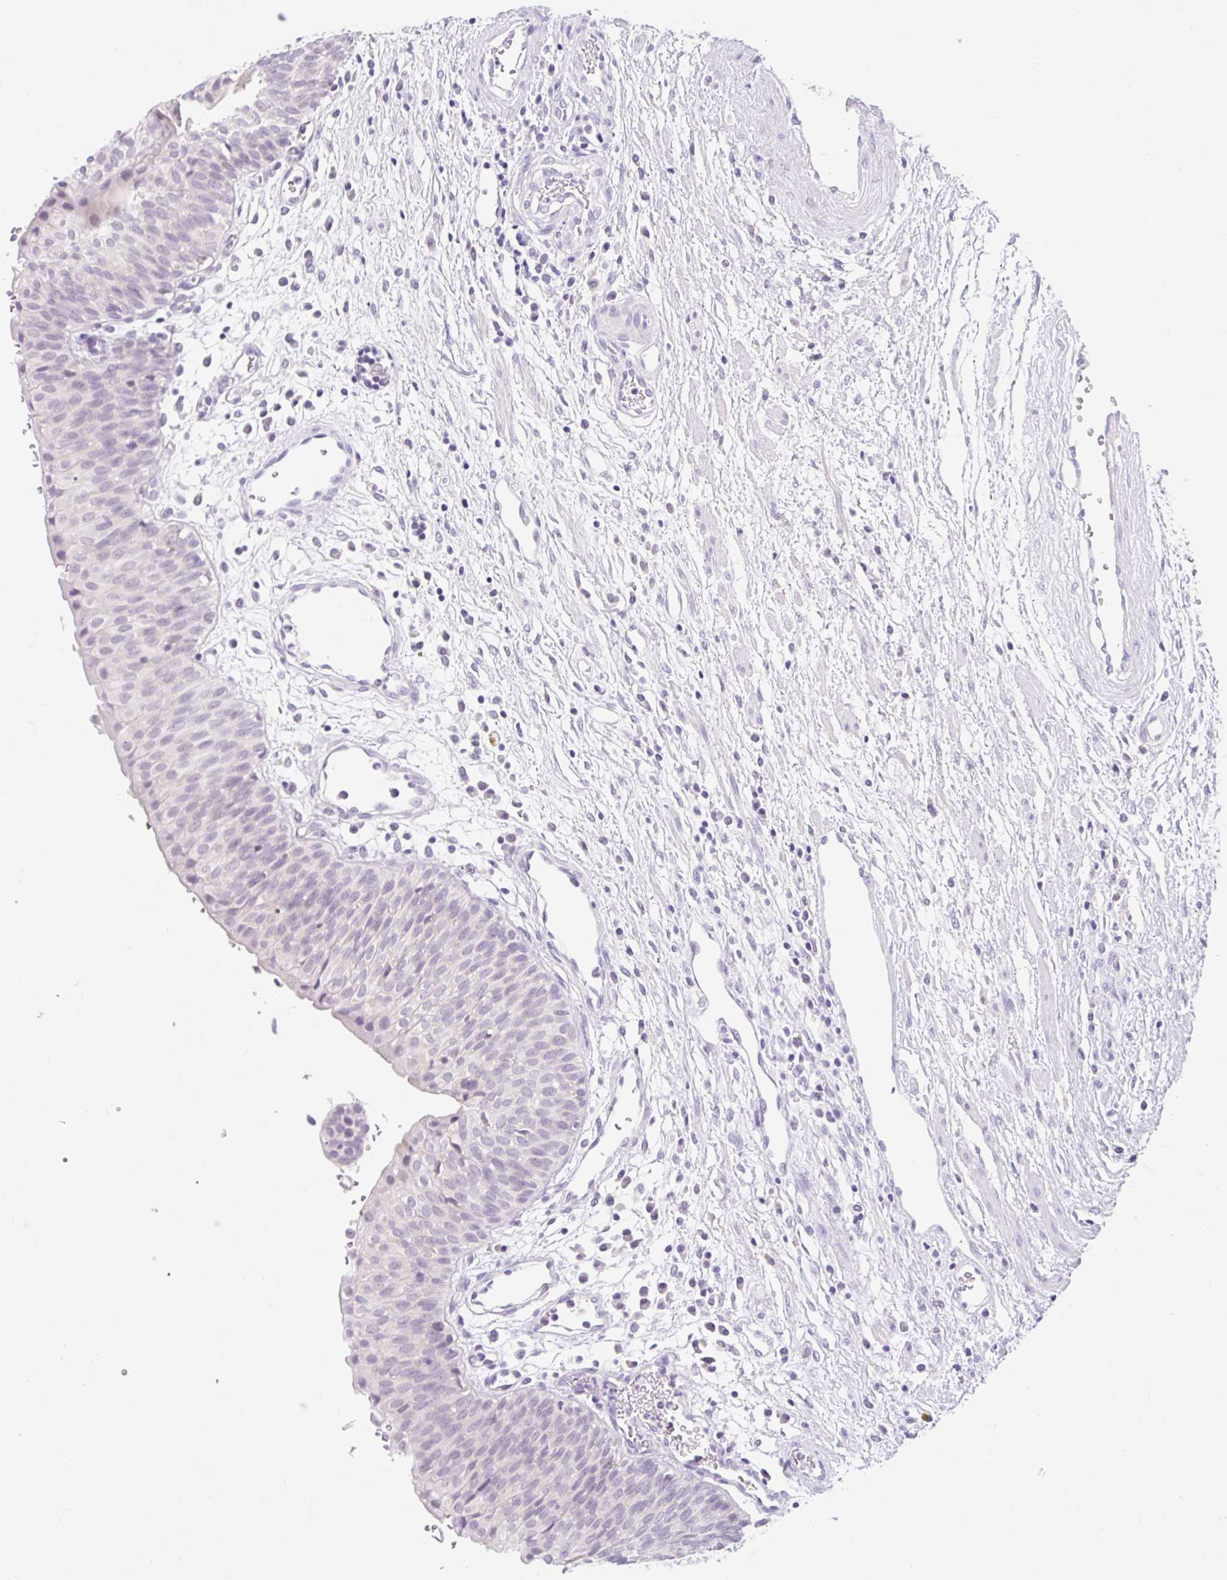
{"staining": {"intensity": "negative", "quantity": "none", "location": "none"}, "tissue": "urinary bladder", "cell_type": "Urothelial cells", "image_type": "normal", "snomed": [{"axis": "morphology", "description": "Normal tissue, NOS"}, {"axis": "topography", "description": "Urinary bladder"}], "caption": "Immunohistochemistry of benign human urinary bladder reveals no staining in urothelial cells.", "gene": "ITPK1", "patient": {"sex": "male", "age": 55}}